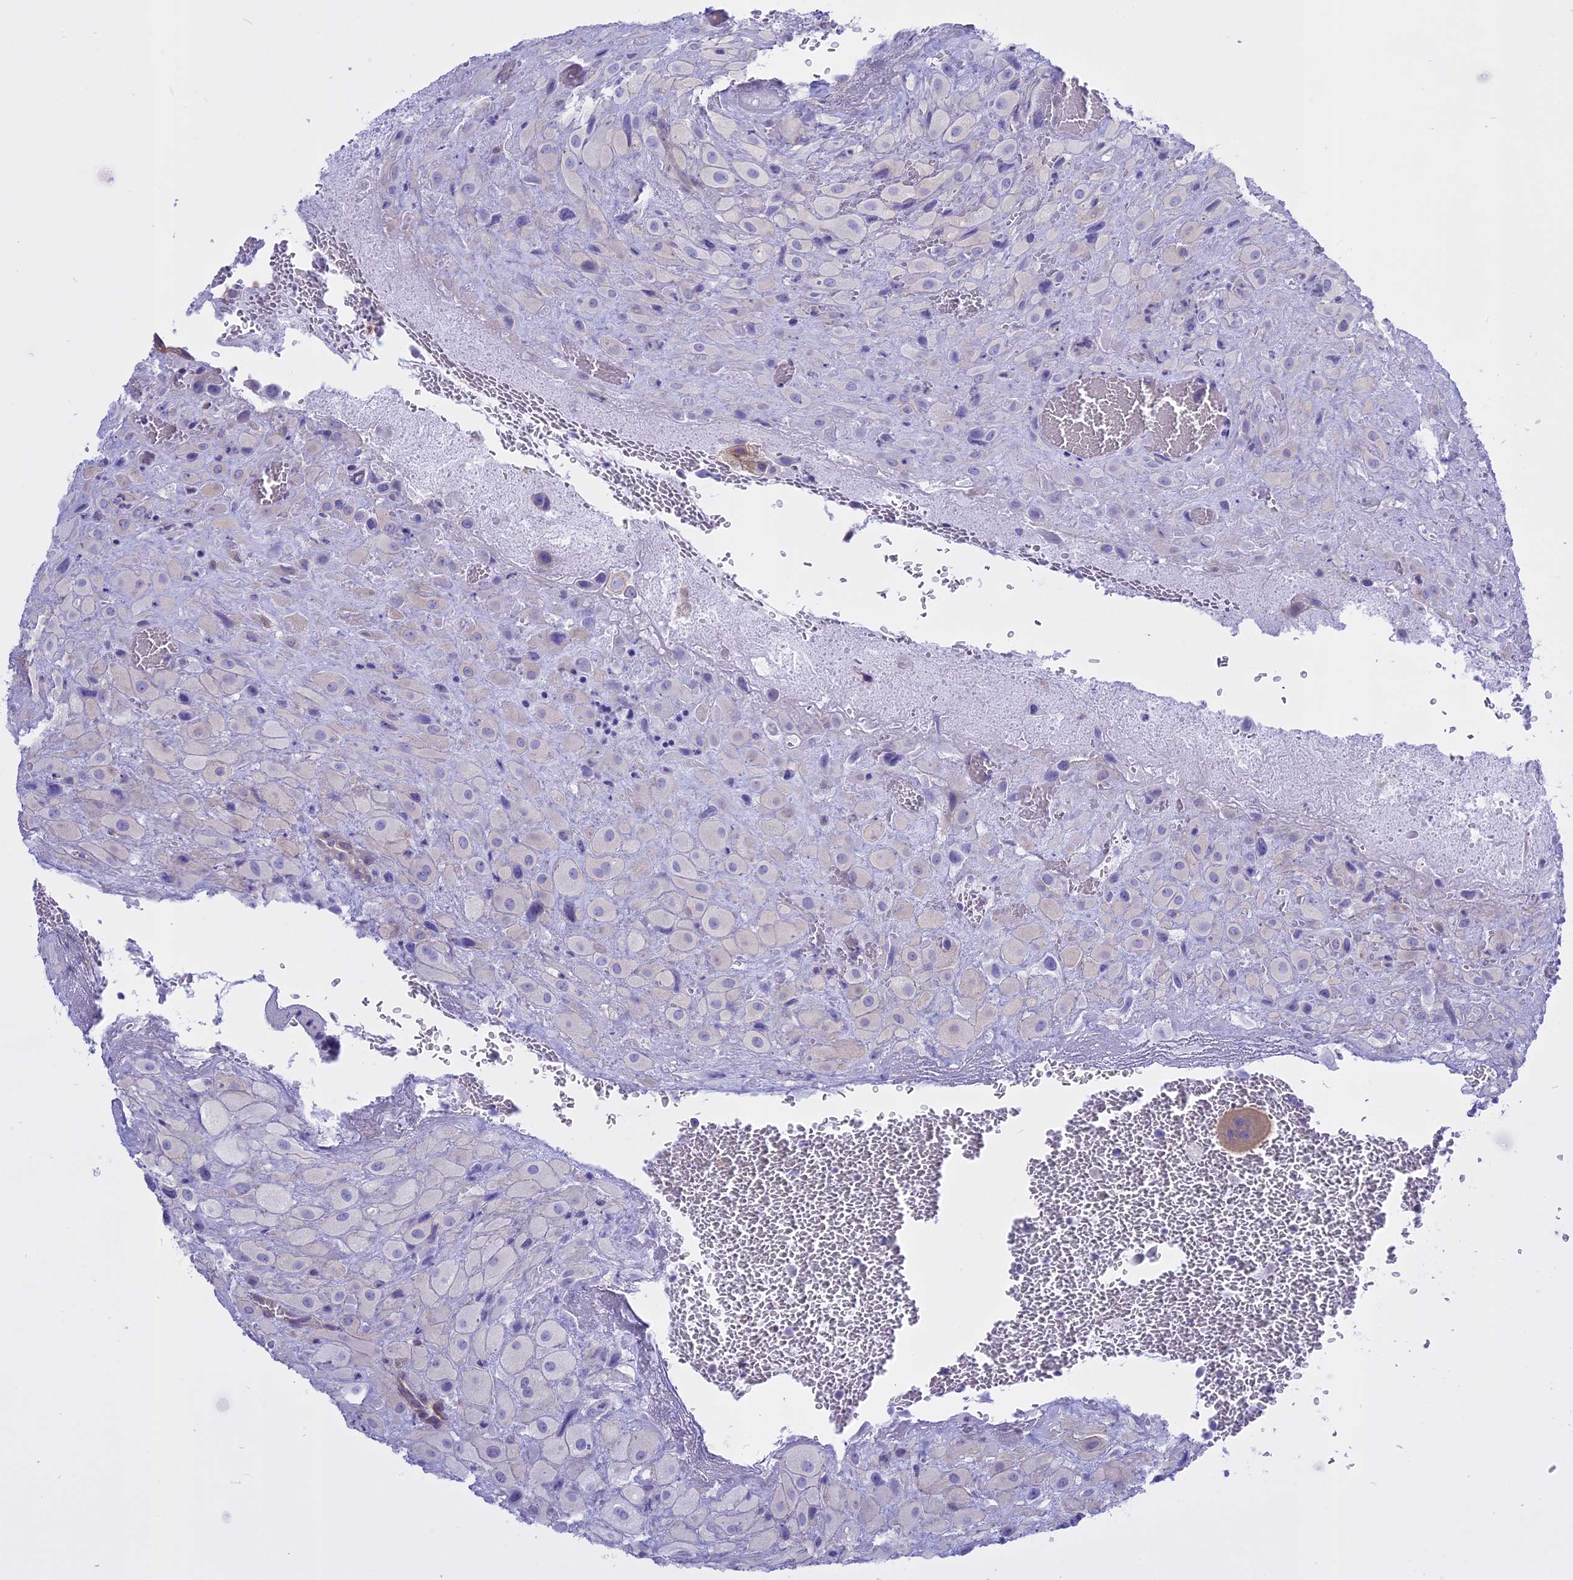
{"staining": {"intensity": "negative", "quantity": "none", "location": "none"}, "tissue": "placenta", "cell_type": "Decidual cells", "image_type": "normal", "snomed": [{"axis": "morphology", "description": "Normal tissue, NOS"}, {"axis": "topography", "description": "Placenta"}], "caption": "DAB (3,3'-diaminobenzidine) immunohistochemical staining of benign placenta shows no significant staining in decidual cells. (DAB (3,3'-diaminobenzidine) immunohistochemistry (IHC) visualized using brightfield microscopy, high magnification).", "gene": "AHCYL1", "patient": {"sex": "female", "age": 35}}